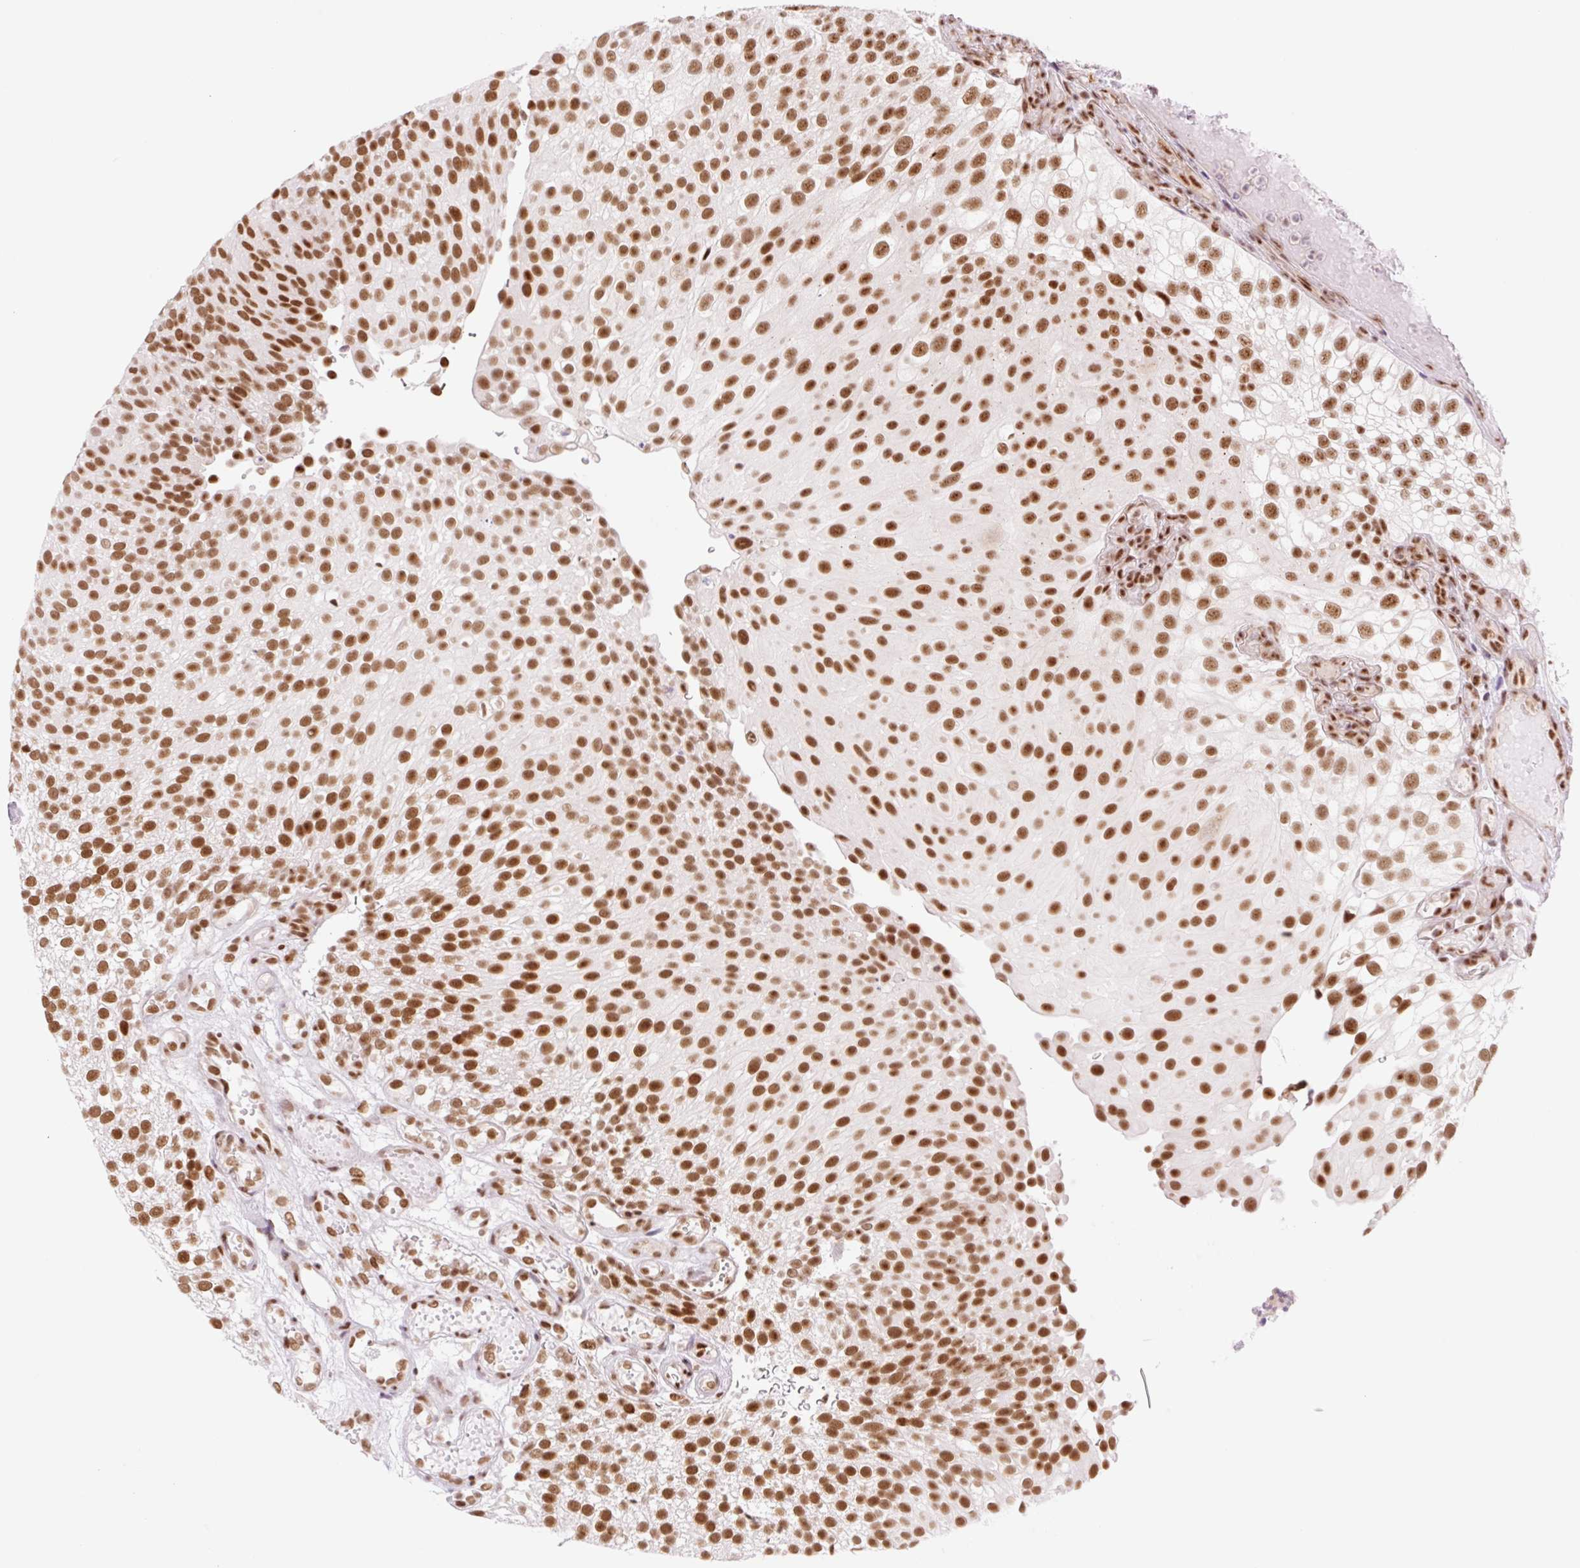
{"staining": {"intensity": "strong", "quantity": ">75%", "location": "nuclear"}, "tissue": "urothelial cancer", "cell_type": "Tumor cells", "image_type": "cancer", "snomed": [{"axis": "morphology", "description": "Urothelial carcinoma, Low grade"}, {"axis": "topography", "description": "Urinary bladder"}], "caption": "Approximately >75% of tumor cells in human urothelial cancer show strong nuclear protein expression as visualized by brown immunohistochemical staining.", "gene": "PRDM11", "patient": {"sex": "male", "age": 78}}